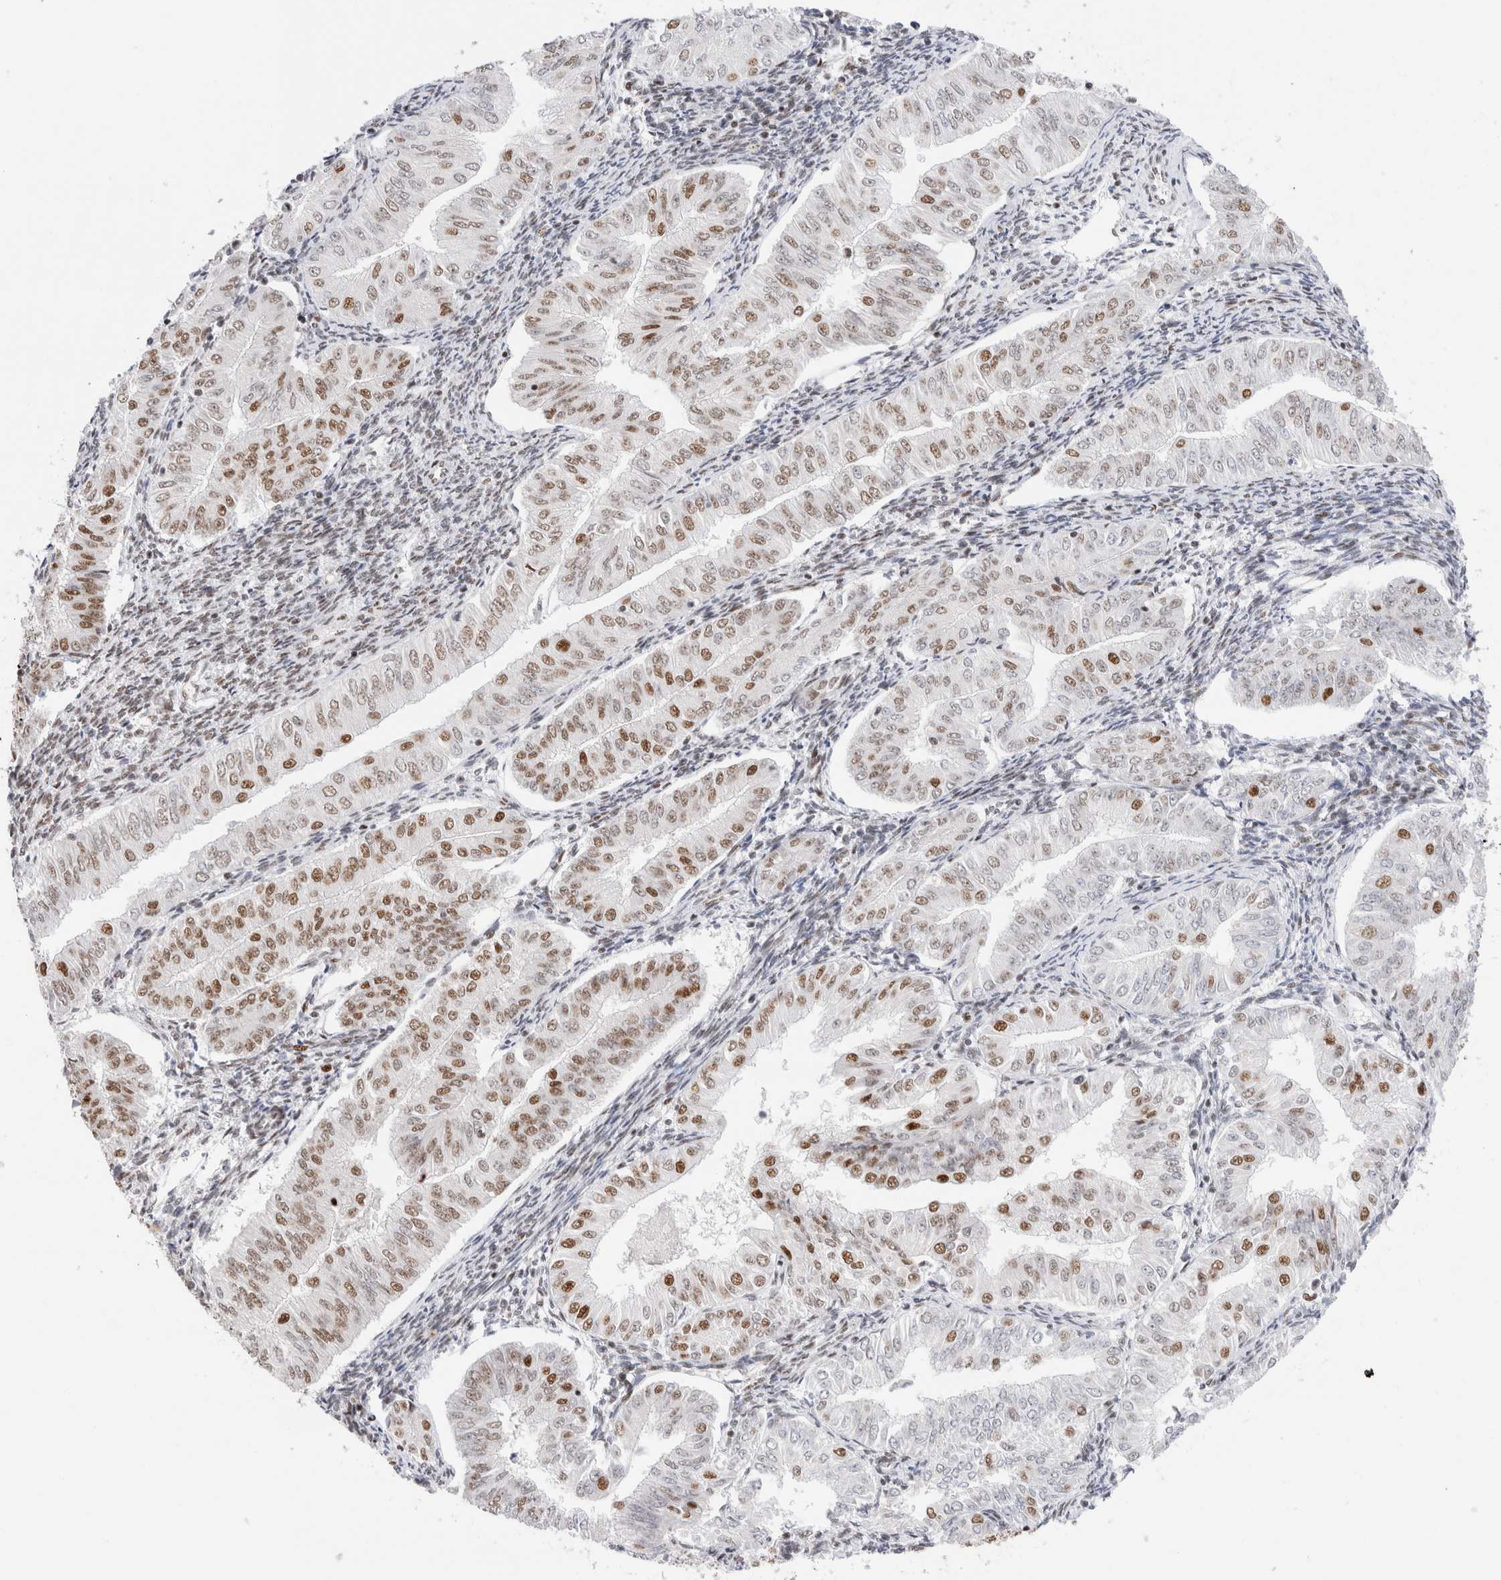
{"staining": {"intensity": "moderate", "quantity": "25%-75%", "location": "nuclear"}, "tissue": "endometrial cancer", "cell_type": "Tumor cells", "image_type": "cancer", "snomed": [{"axis": "morphology", "description": "Normal tissue, NOS"}, {"axis": "morphology", "description": "Adenocarcinoma, NOS"}, {"axis": "topography", "description": "Endometrium"}], "caption": "Human endometrial adenocarcinoma stained with a protein marker displays moderate staining in tumor cells.", "gene": "ZNF282", "patient": {"sex": "female", "age": 53}}